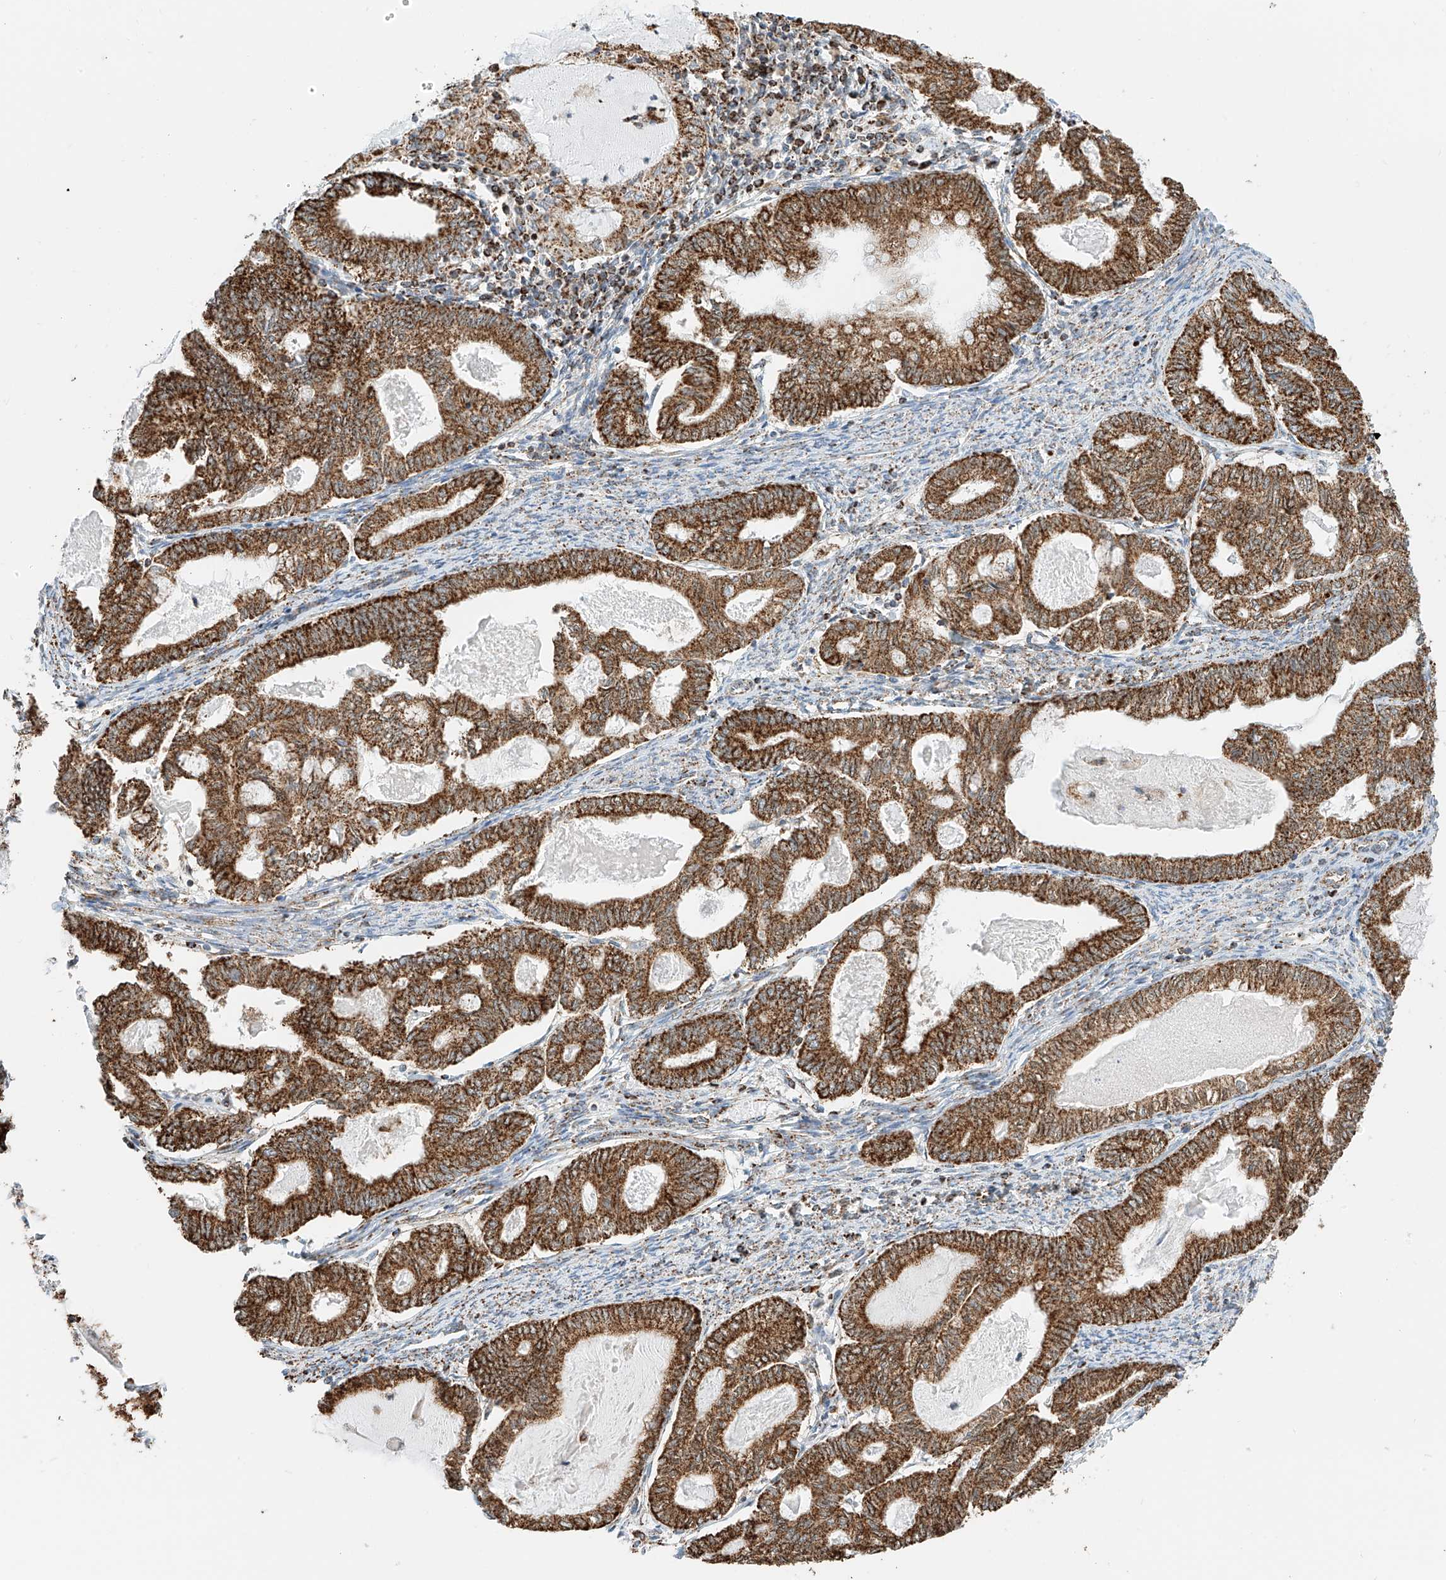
{"staining": {"intensity": "strong", "quantity": ">75%", "location": "cytoplasmic/membranous"}, "tissue": "endometrial cancer", "cell_type": "Tumor cells", "image_type": "cancer", "snomed": [{"axis": "morphology", "description": "Adenocarcinoma, NOS"}, {"axis": "topography", "description": "Endometrium"}], "caption": "Endometrial adenocarcinoma was stained to show a protein in brown. There is high levels of strong cytoplasmic/membranous positivity in about >75% of tumor cells.", "gene": "PPA2", "patient": {"sex": "female", "age": 79}}